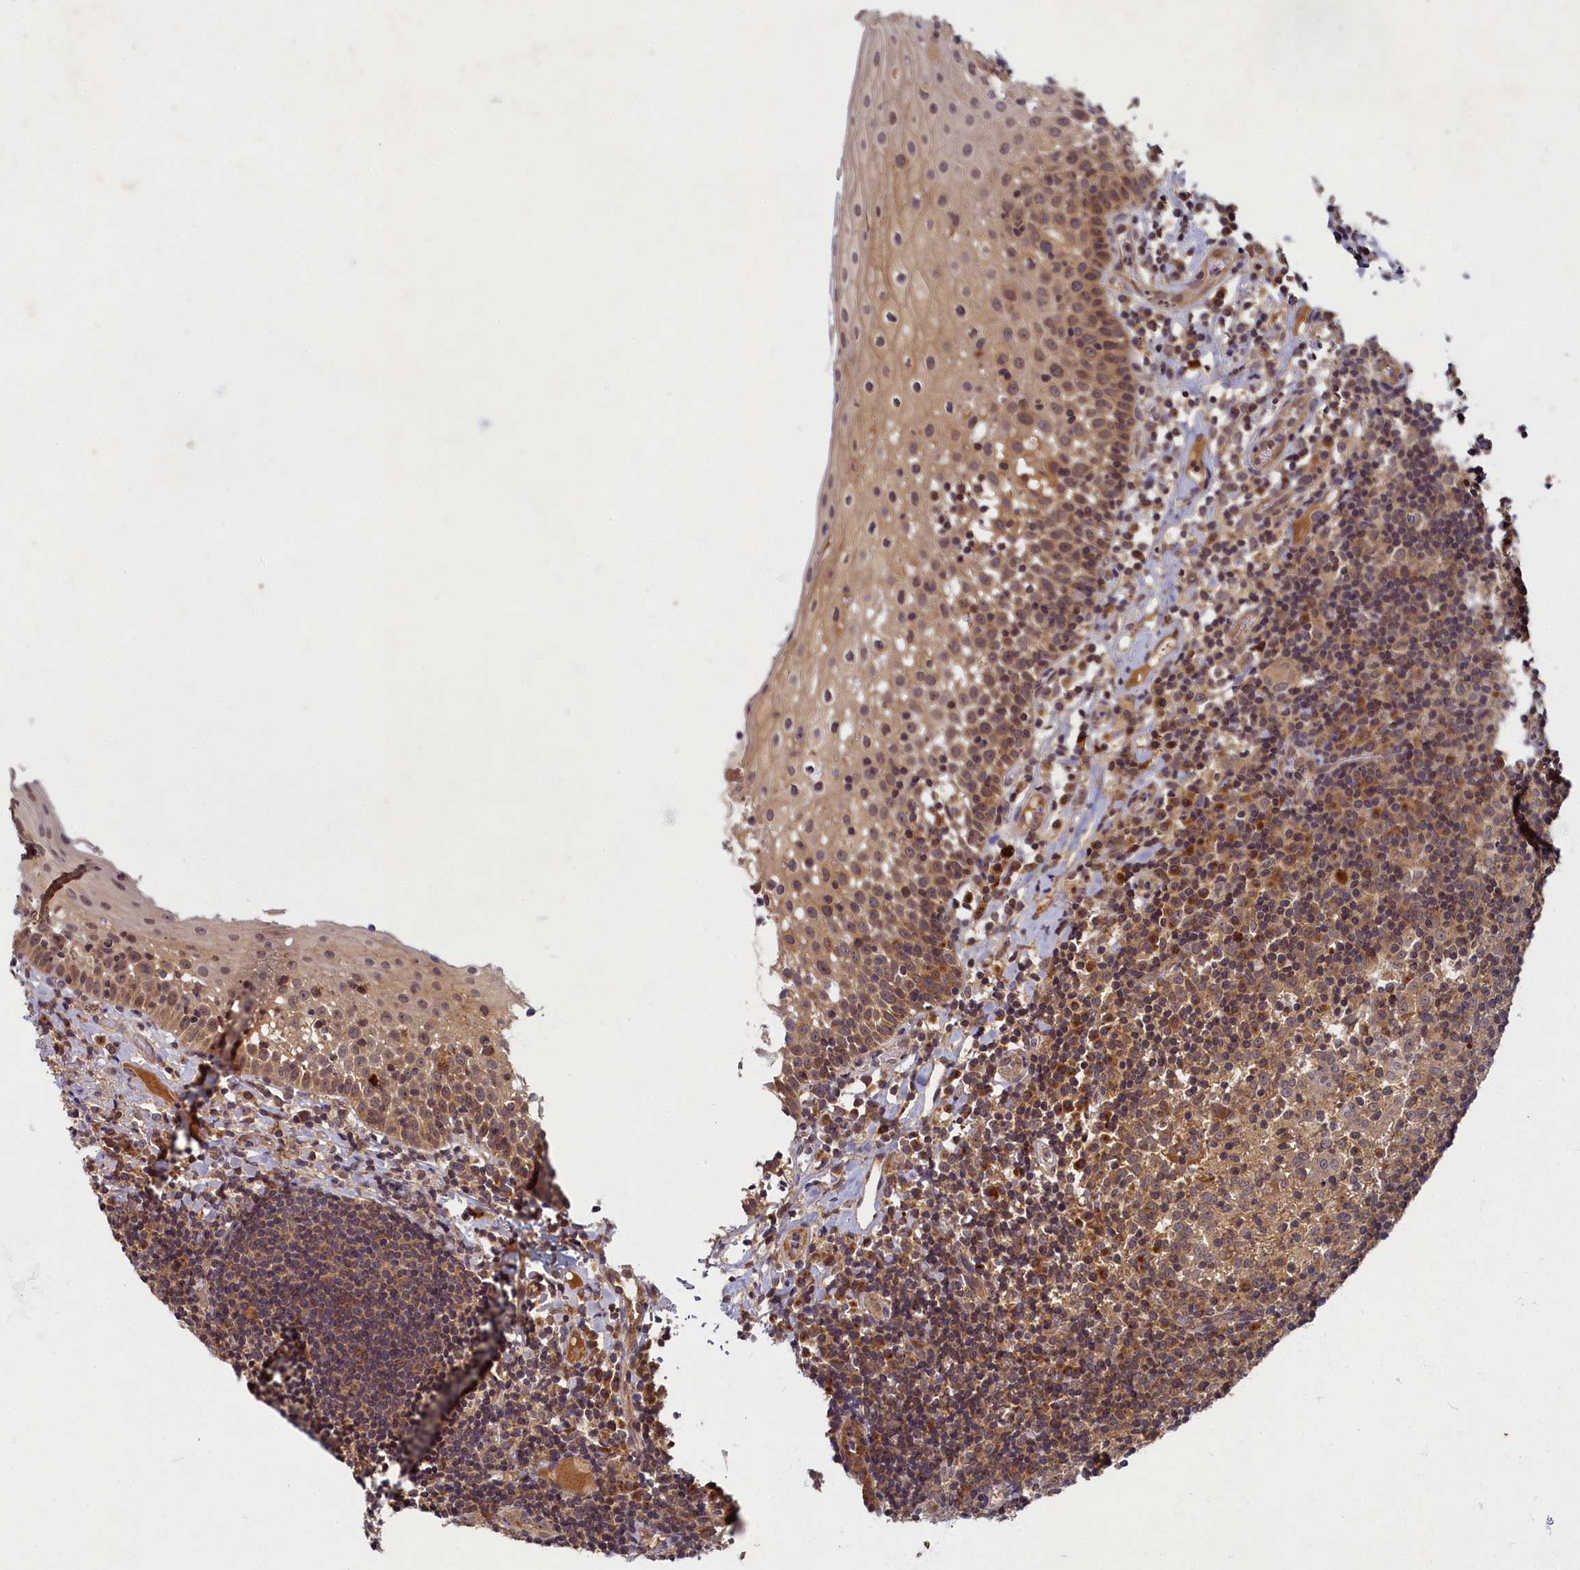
{"staining": {"intensity": "moderate", "quantity": "25%-75%", "location": "cytoplasmic/membranous,nuclear"}, "tissue": "oral mucosa", "cell_type": "Squamous epithelial cells", "image_type": "normal", "snomed": [{"axis": "morphology", "description": "Normal tissue, NOS"}, {"axis": "topography", "description": "Oral tissue"}], "caption": "Immunohistochemistry (IHC) (DAB (3,3'-diaminobenzidine)) staining of normal oral mucosa exhibits moderate cytoplasmic/membranous,nuclear protein expression in about 25%-75% of squamous epithelial cells.", "gene": "BICD1", "patient": {"sex": "female", "age": 69}}